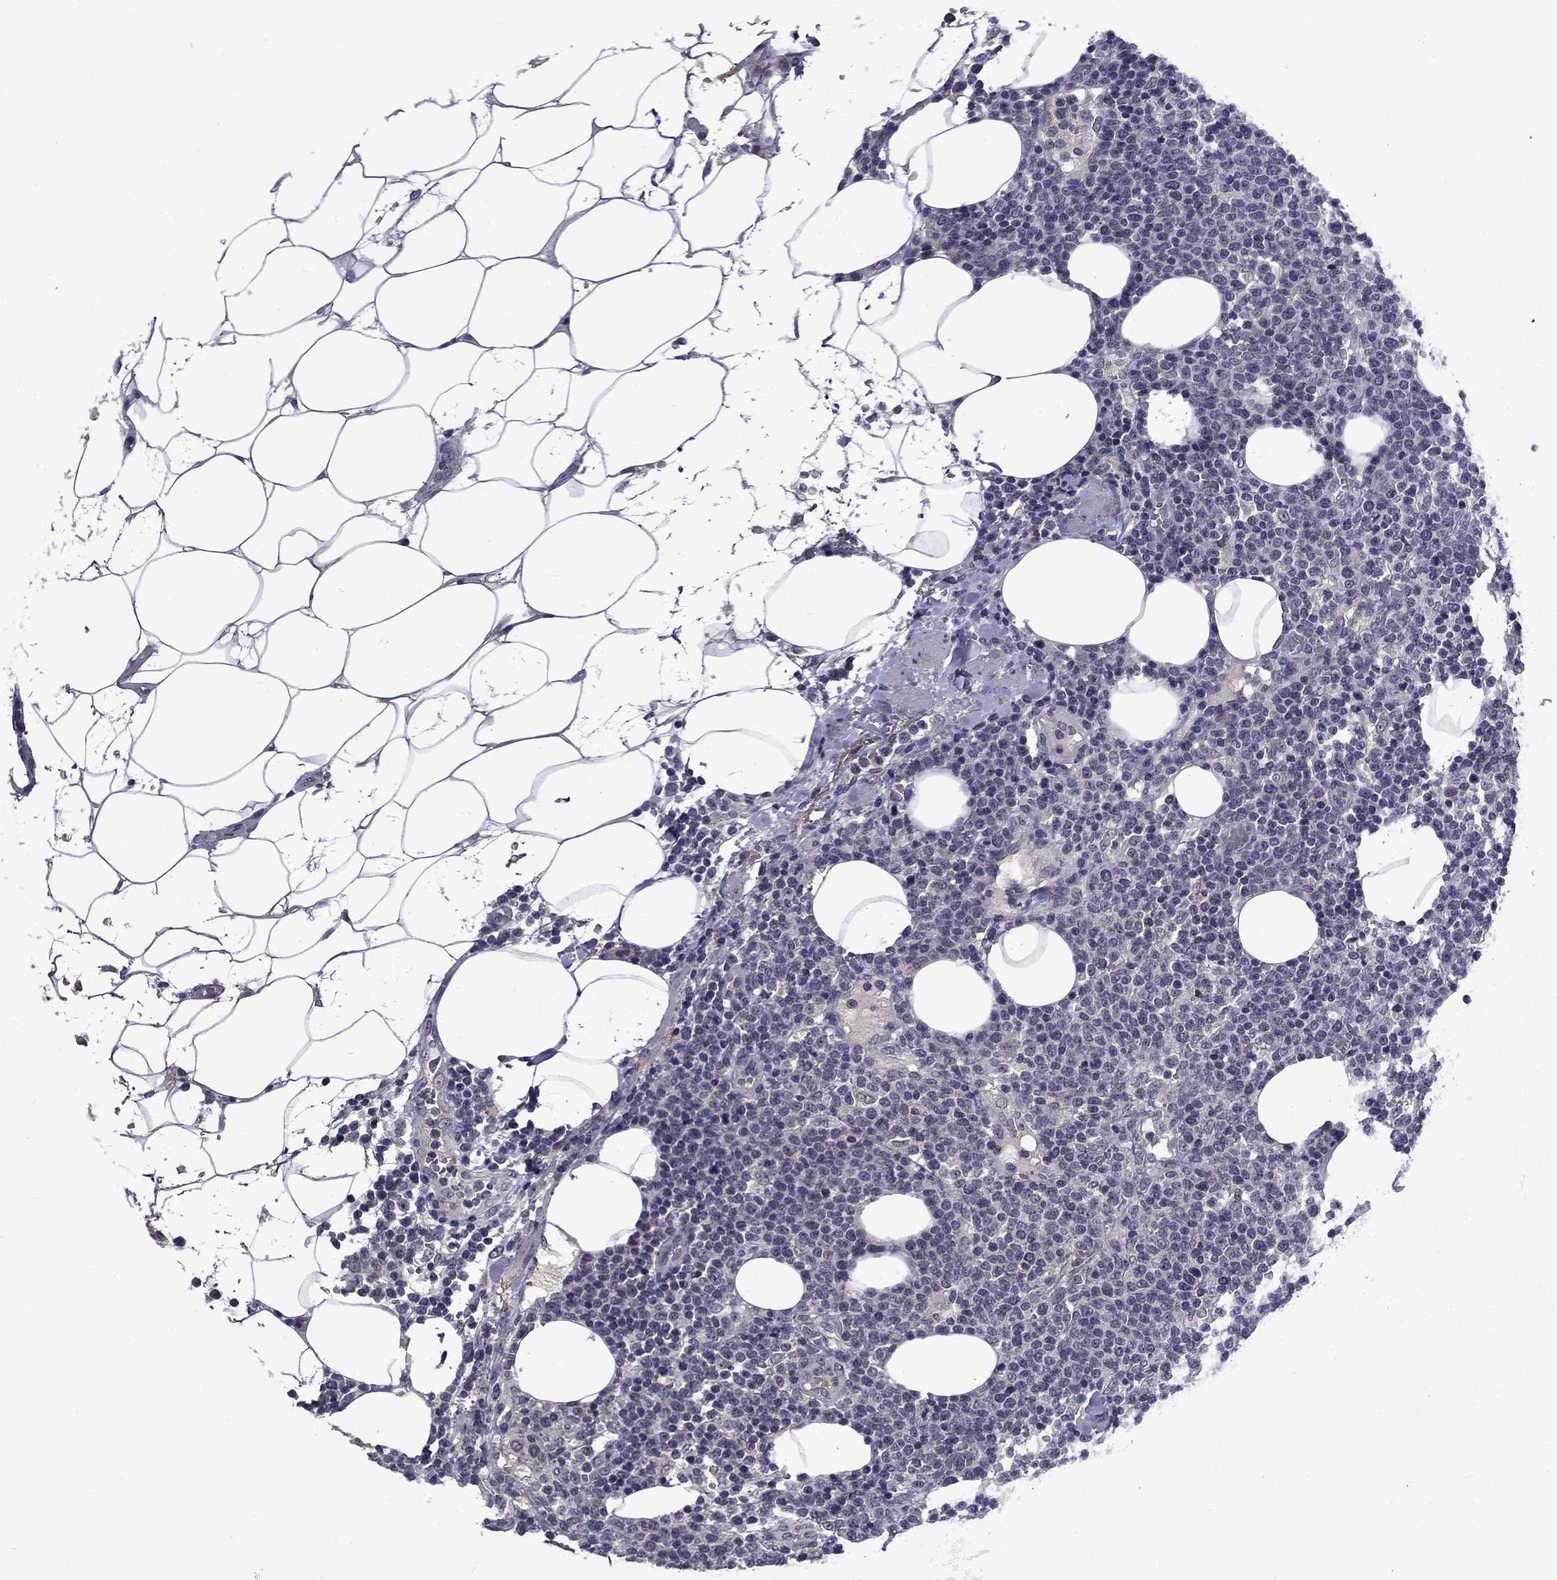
{"staining": {"intensity": "negative", "quantity": "none", "location": "none"}, "tissue": "lymphoma", "cell_type": "Tumor cells", "image_type": "cancer", "snomed": [{"axis": "morphology", "description": "Malignant lymphoma, non-Hodgkin's type, High grade"}, {"axis": "topography", "description": "Lymph node"}], "caption": "DAB (3,3'-diaminobenzidine) immunohistochemical staining of malignant lymphoma, non-Hodgkin's type (high-grade) exhibits no significant positivity in tumor cells. (DAB (3,3'-diaminobenzidine) immunohistochemistry (IHC) with hematoxylin counter stain).", "gene": "SNTA1", "patient": {"sex": "male", "age": 61}}